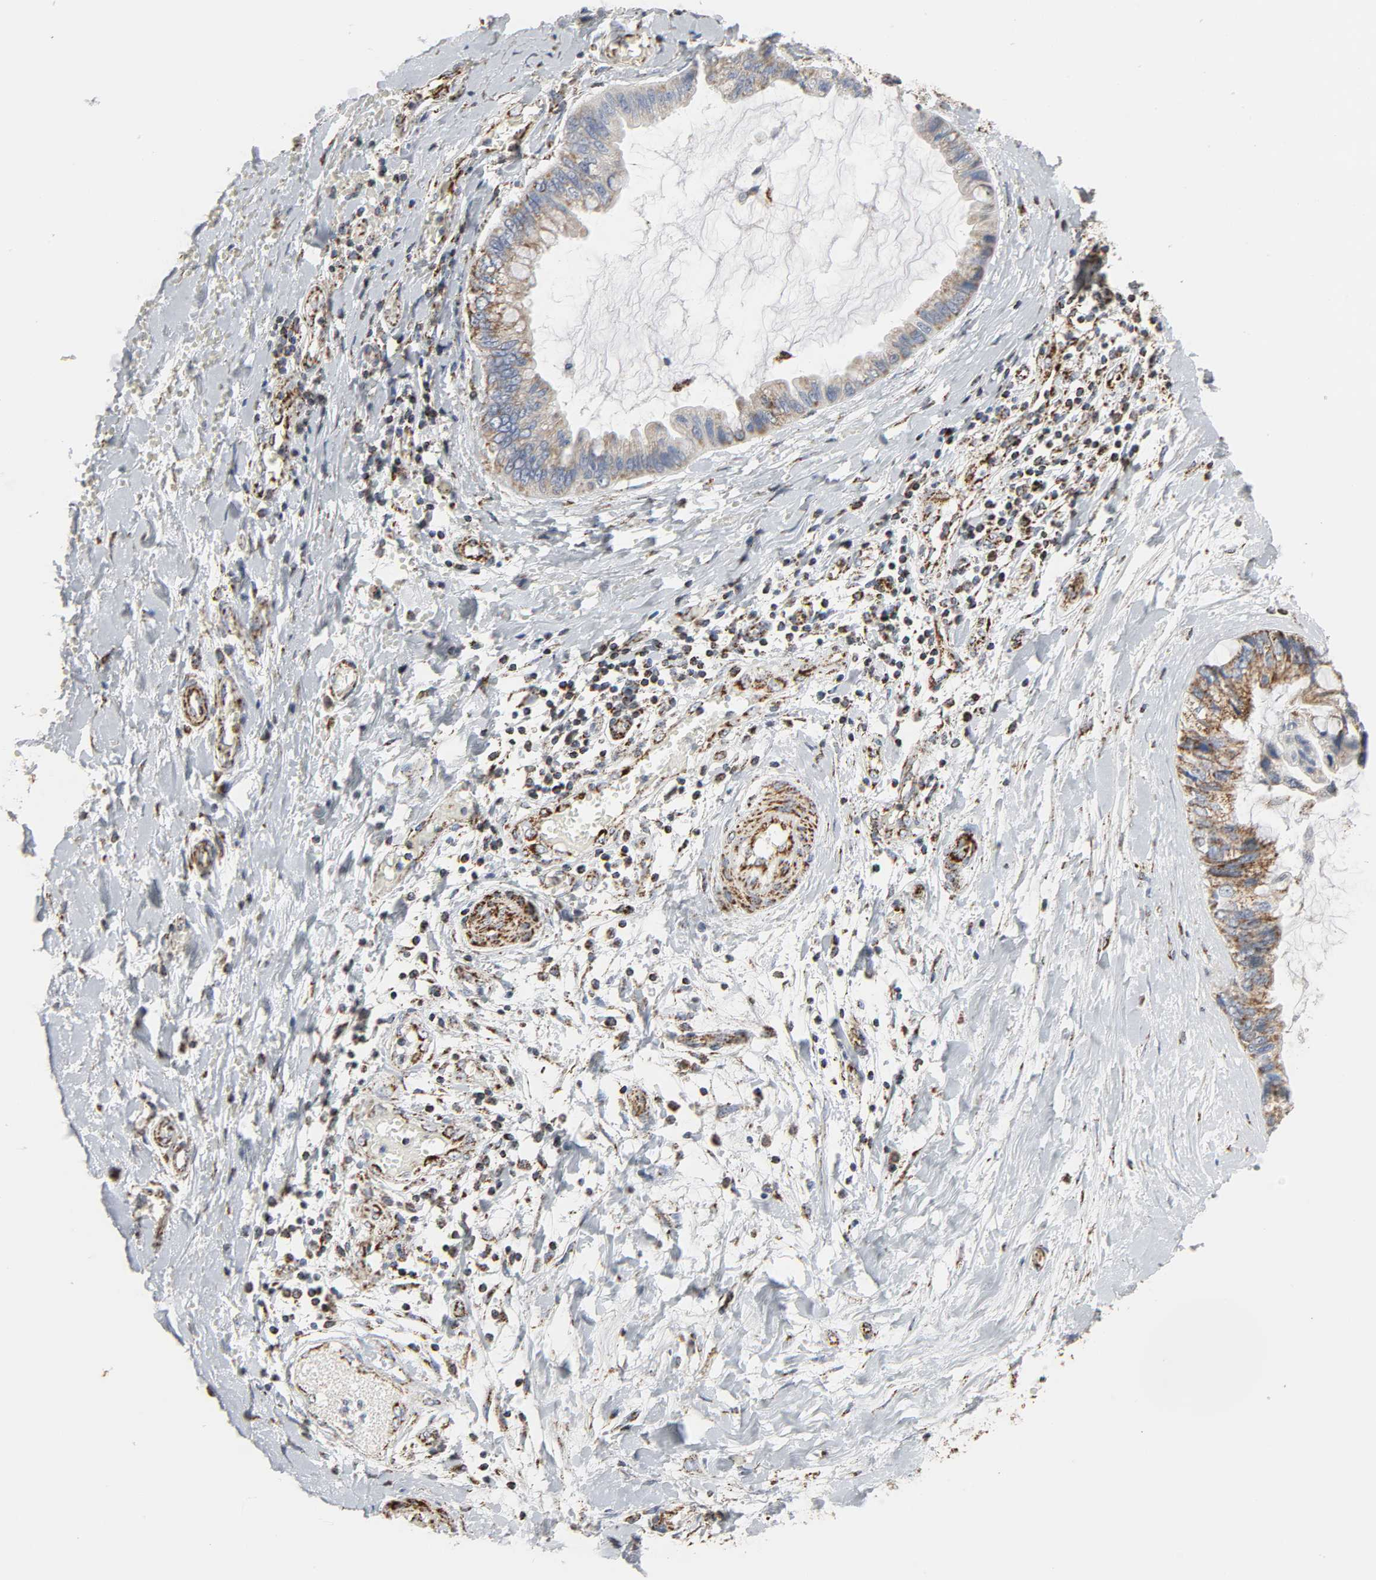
{"staining": {"intensity": "moderate", "quantity": ">75%", "location": "cytoplasmic/membranous"}, "tissue": "ovarian cancer", "cell_type": "Tumor cells", "image_type": "cancer", "snomed": [{"axis": "morphology", "description": "Cystadenocarcinoma, mucinous, NOS"}, {"axis": "topography", "description": "Ovary"}], "caption": "Ovarian cancer stained with DAB (3,3'-diaminobenzidine) immunohistochemistry (IHC) exhibits medium levels of moderate cytoplasmic/membranous positivity in about >75% of tumor cells. (DAB IHC with brightfield microscopy, high magnification).", "gene": "ACAT1", "patient": {"sex": "female", "age": 39}}